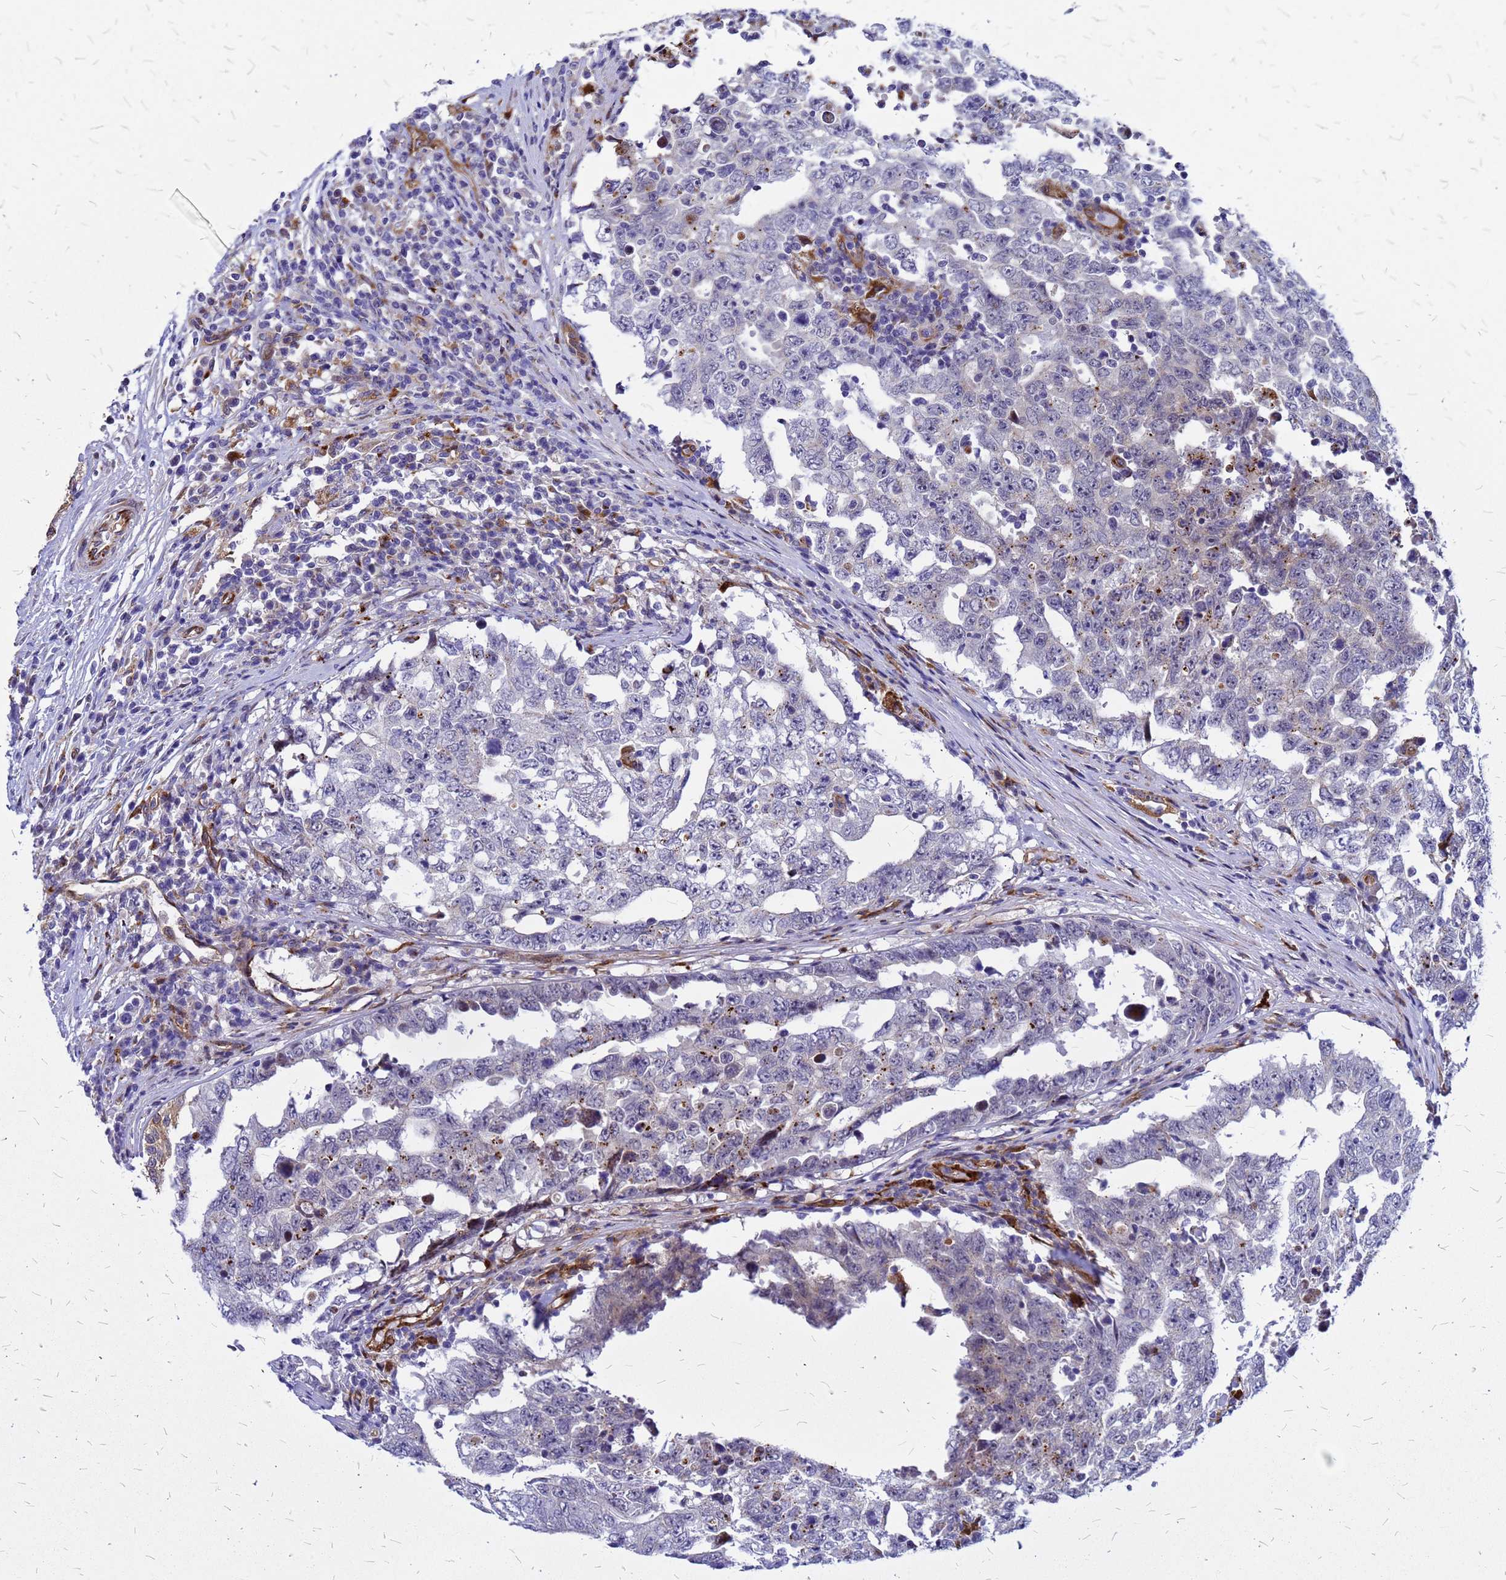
{"staining": {"intensity": "moderate", "quantity": "<25%", "location": "cytoplasmic/membranous"}, "tissue": "testis cancer", "cell_type": "Tumor cells", "image_type": "cancer", "snomed": [{"axis": "morphology", "description": "Carcinoma, Embryonal, NOS"}, {"axis": "topography", "description": "Testis"}], "caption": "Tumor cells show low levels of moderate cytoplasmic/membranous expression in about <25% of cells in embryonal carcinoma (testis).", "gene": "NOSTRIN", "patient": {"sex": "male", "age": 26}}